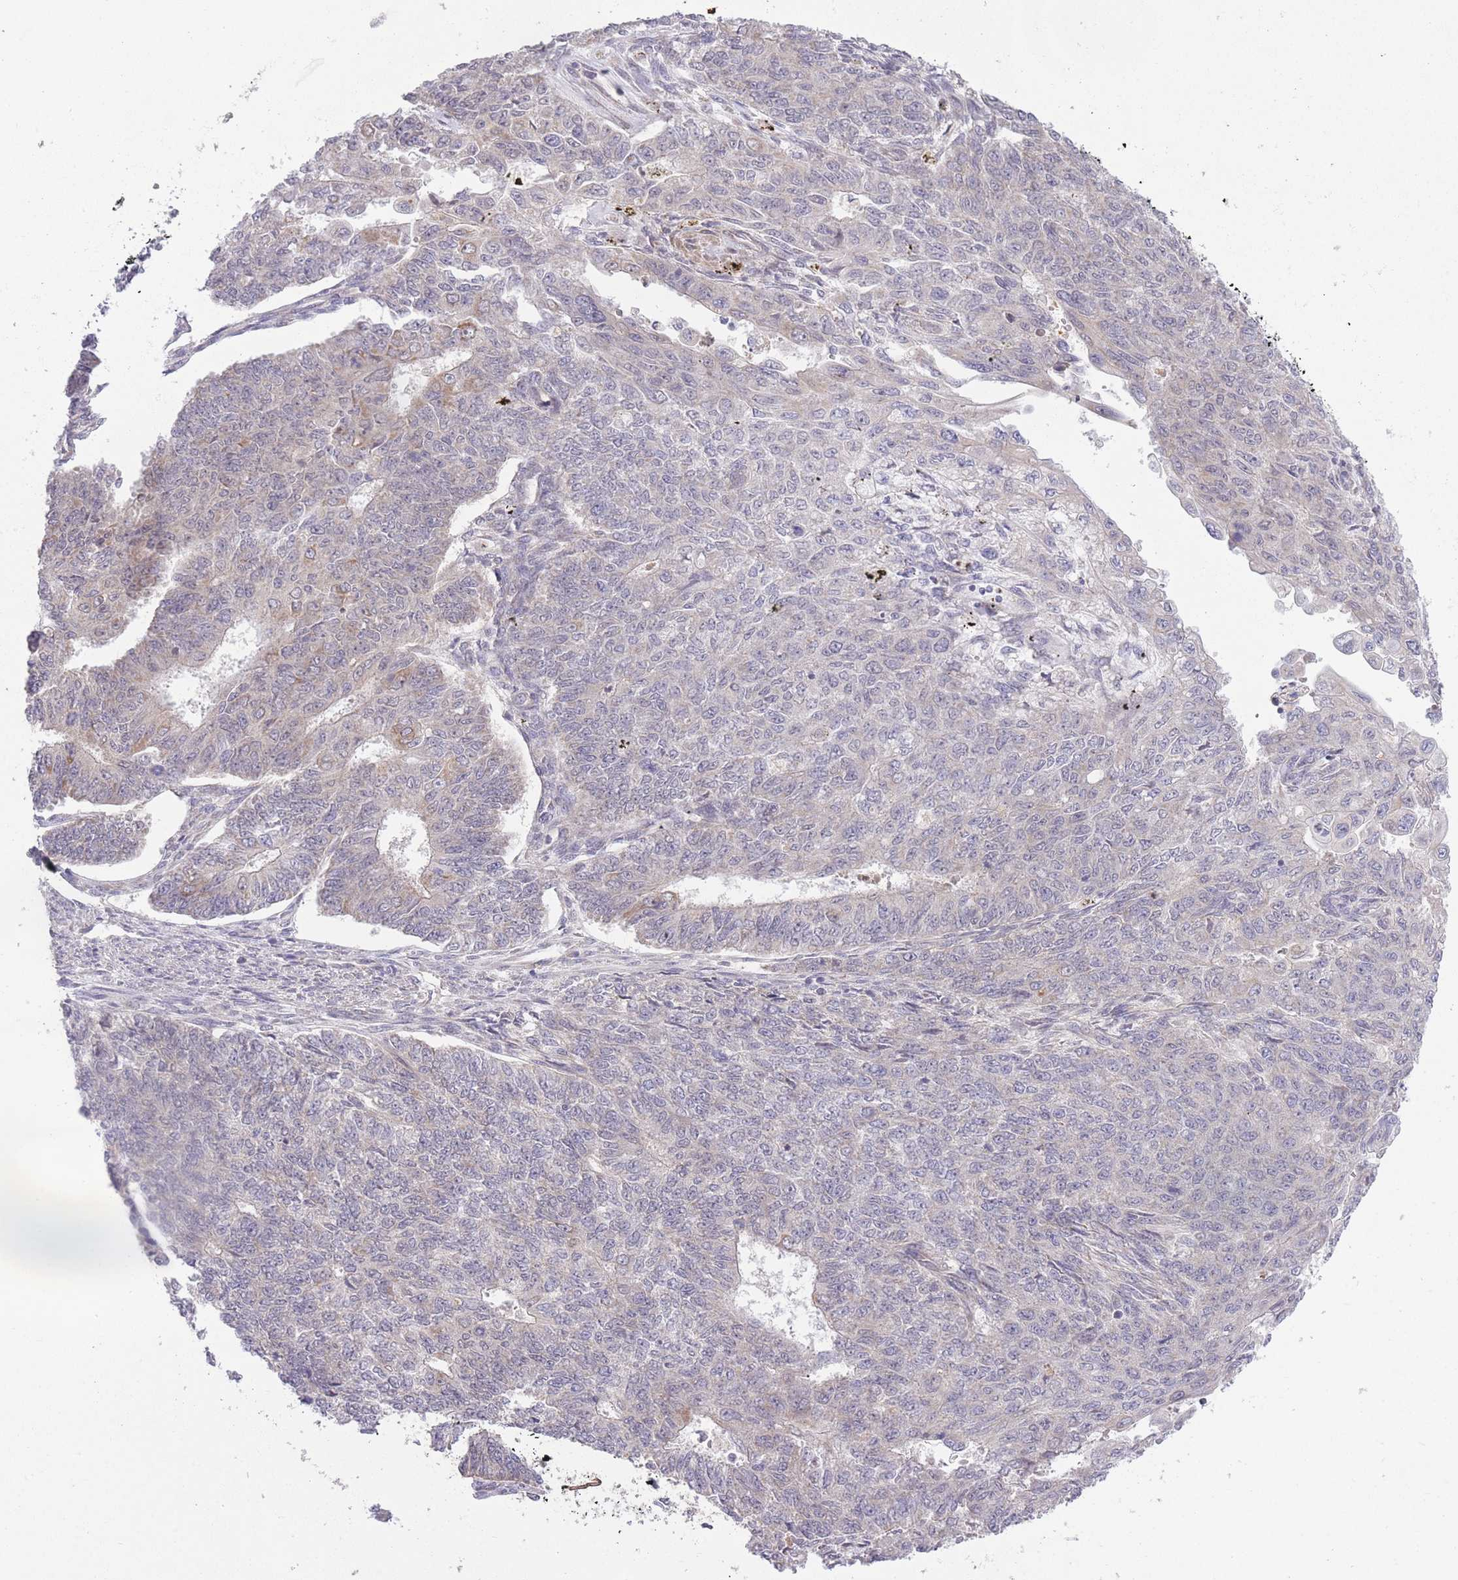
{"staining": {"intensity": "negative", "quantity": "none", "location": "none"}, "tissue": "endometrial cancer", "cell_type": "Tumor cells", "image_type": "cancer", "snomed": [{"axis": "morphology", "description": "Adenocarcinoma, NOS"}, {"axis": "topography", "description": "Endometrium"}], "caption": "Immunohistochemistry micrograph of endometrial adenocarcinoma stained for a protein (brown), which reveals no expression in tumor cells.", "gene": "ELOA2", "patient": {"sex": "female", "age": 32}}